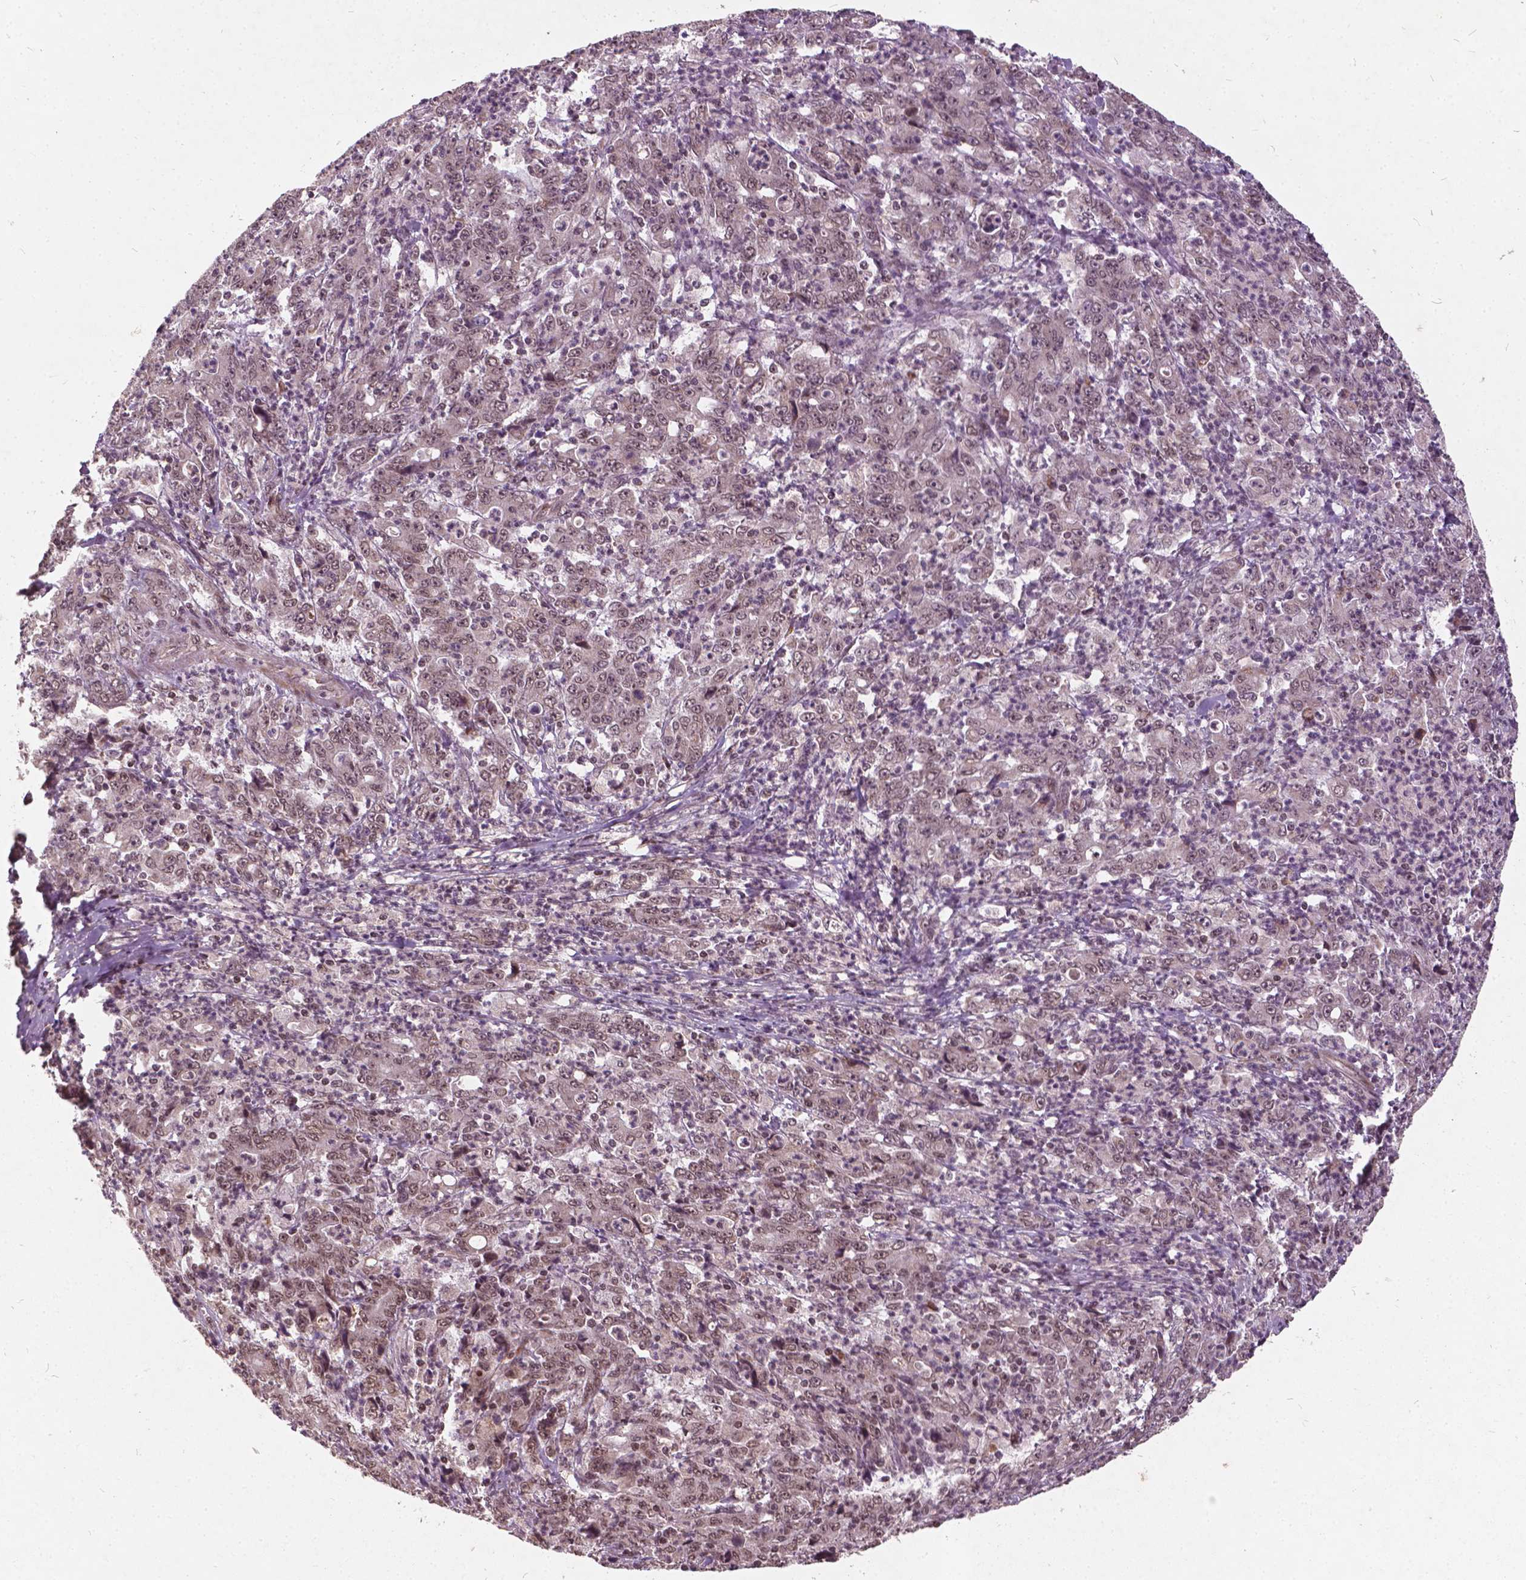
{"staining": {"intensity": "weak", "quantity": ">75%", "location": "nuclear"}, "tissue": "stomach cancer", "cell_type": "Tumor cells", "image_type": "cancer", "snomed": [{"axis": "morphology", "description": "Adenocarcinoma, NOS"}, {"axis": "topography", "description": "Stomach, lower"}], "caption": "Immunohistochemistry (DAB (3,3'-diaminobenzidine)) staining of human stomach cancer (adenocarcinoma) reveals weak nuclear protein staining in about >75% of tumor cells.", "gene": "GPS2", "patient": {"sex": "female", "age": 71}}